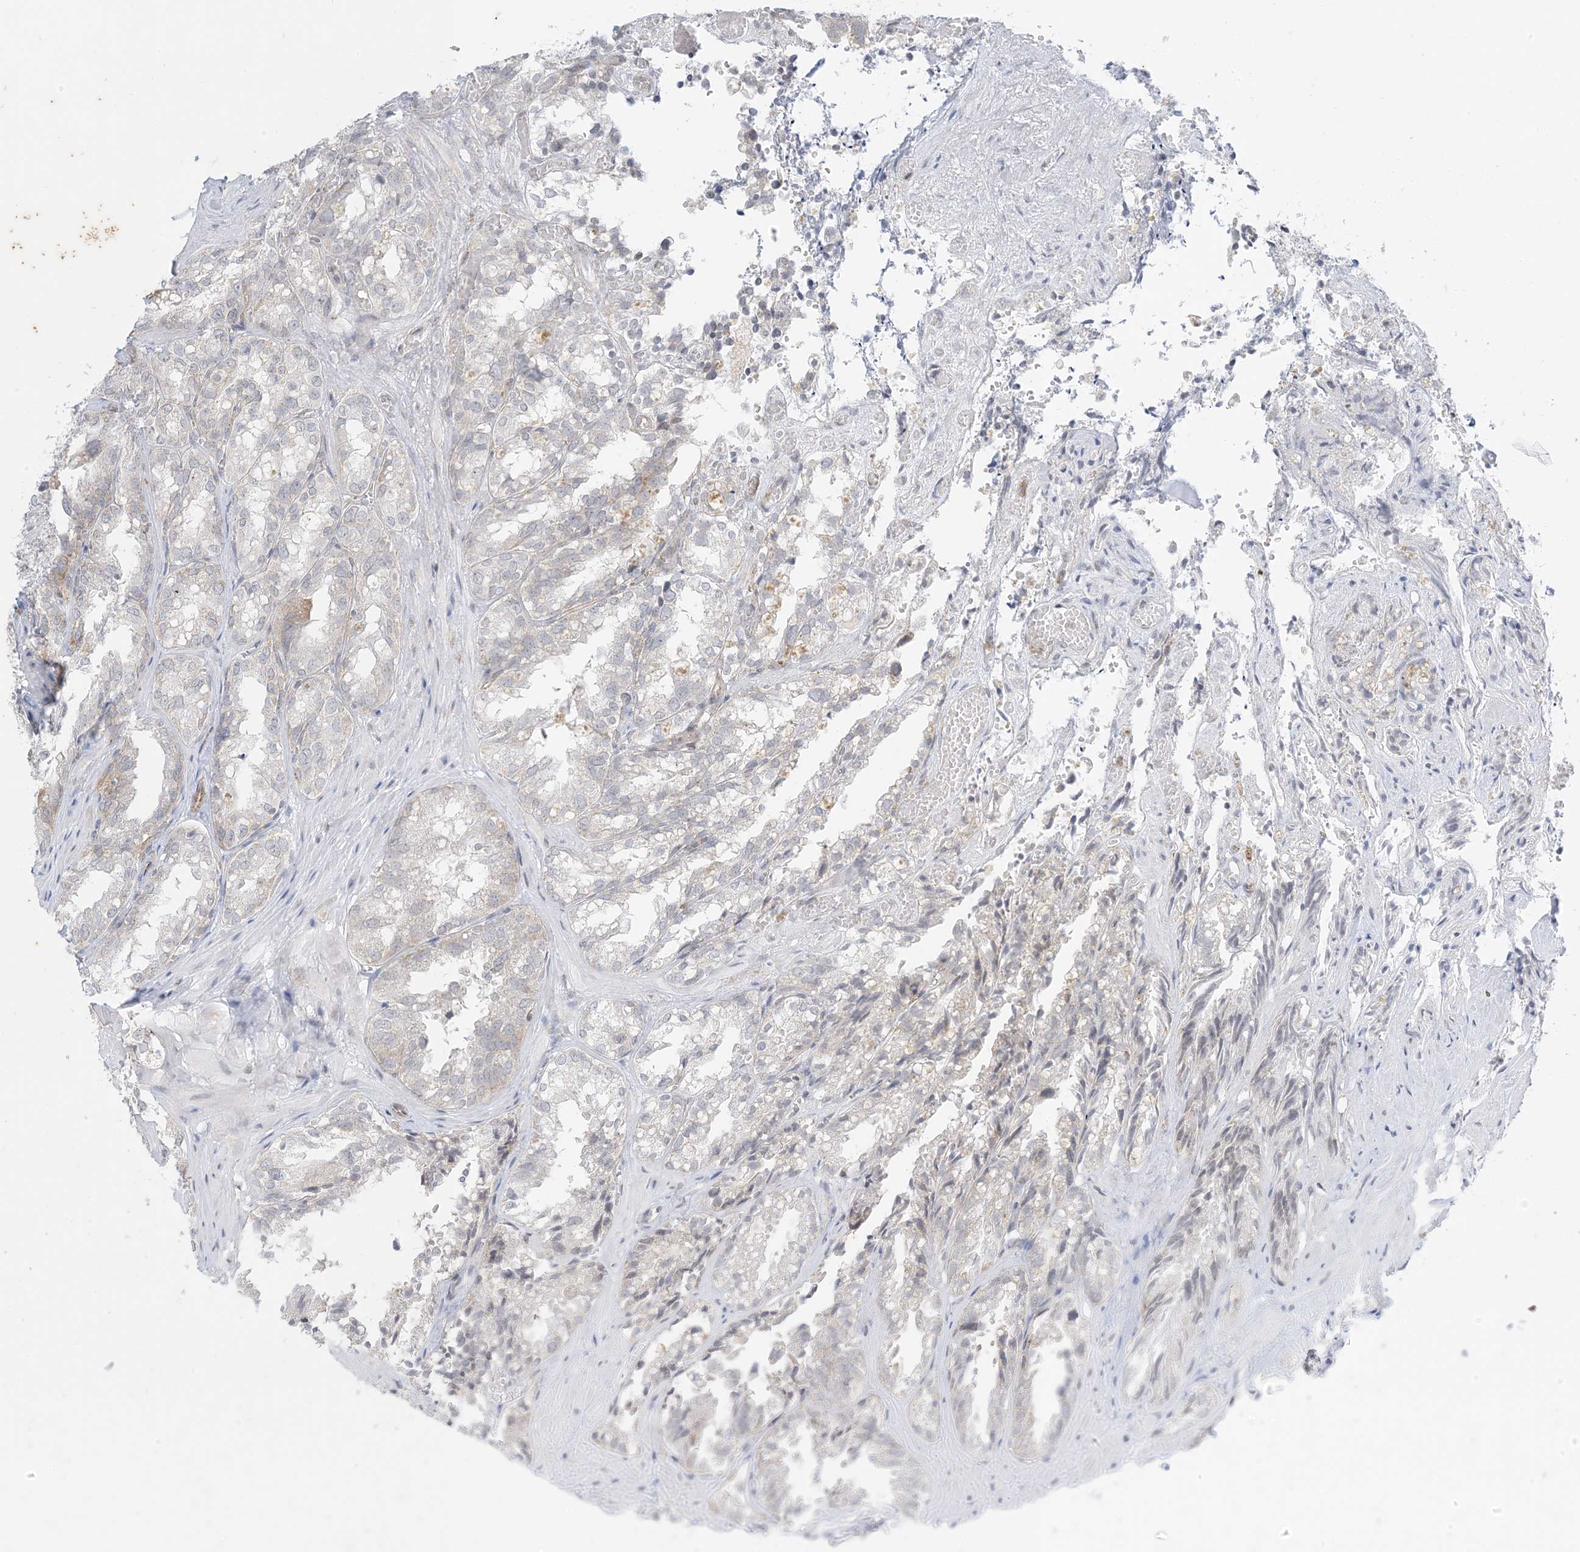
{"staining": {"intensity": "negative", "quantity": "none", "location": "none"}, "tissue": "seminal vesicle", "cell_type": "Glandular cells", "image_type": "normal", "snomed": [{"axis": "morphology", "description": "Normal tissue, NOS"}, {"axis": "topography", "description": "Prostate"}, {"axis": "topography", "description": "Seminal veicle"}], "caption": "Human seminal vesicle stained for a protein using immunohistochemistry (IHC) shows no expression in glandular cells.", "gene": "RAC1", "patient": {"sex": "male", "age": 51}}